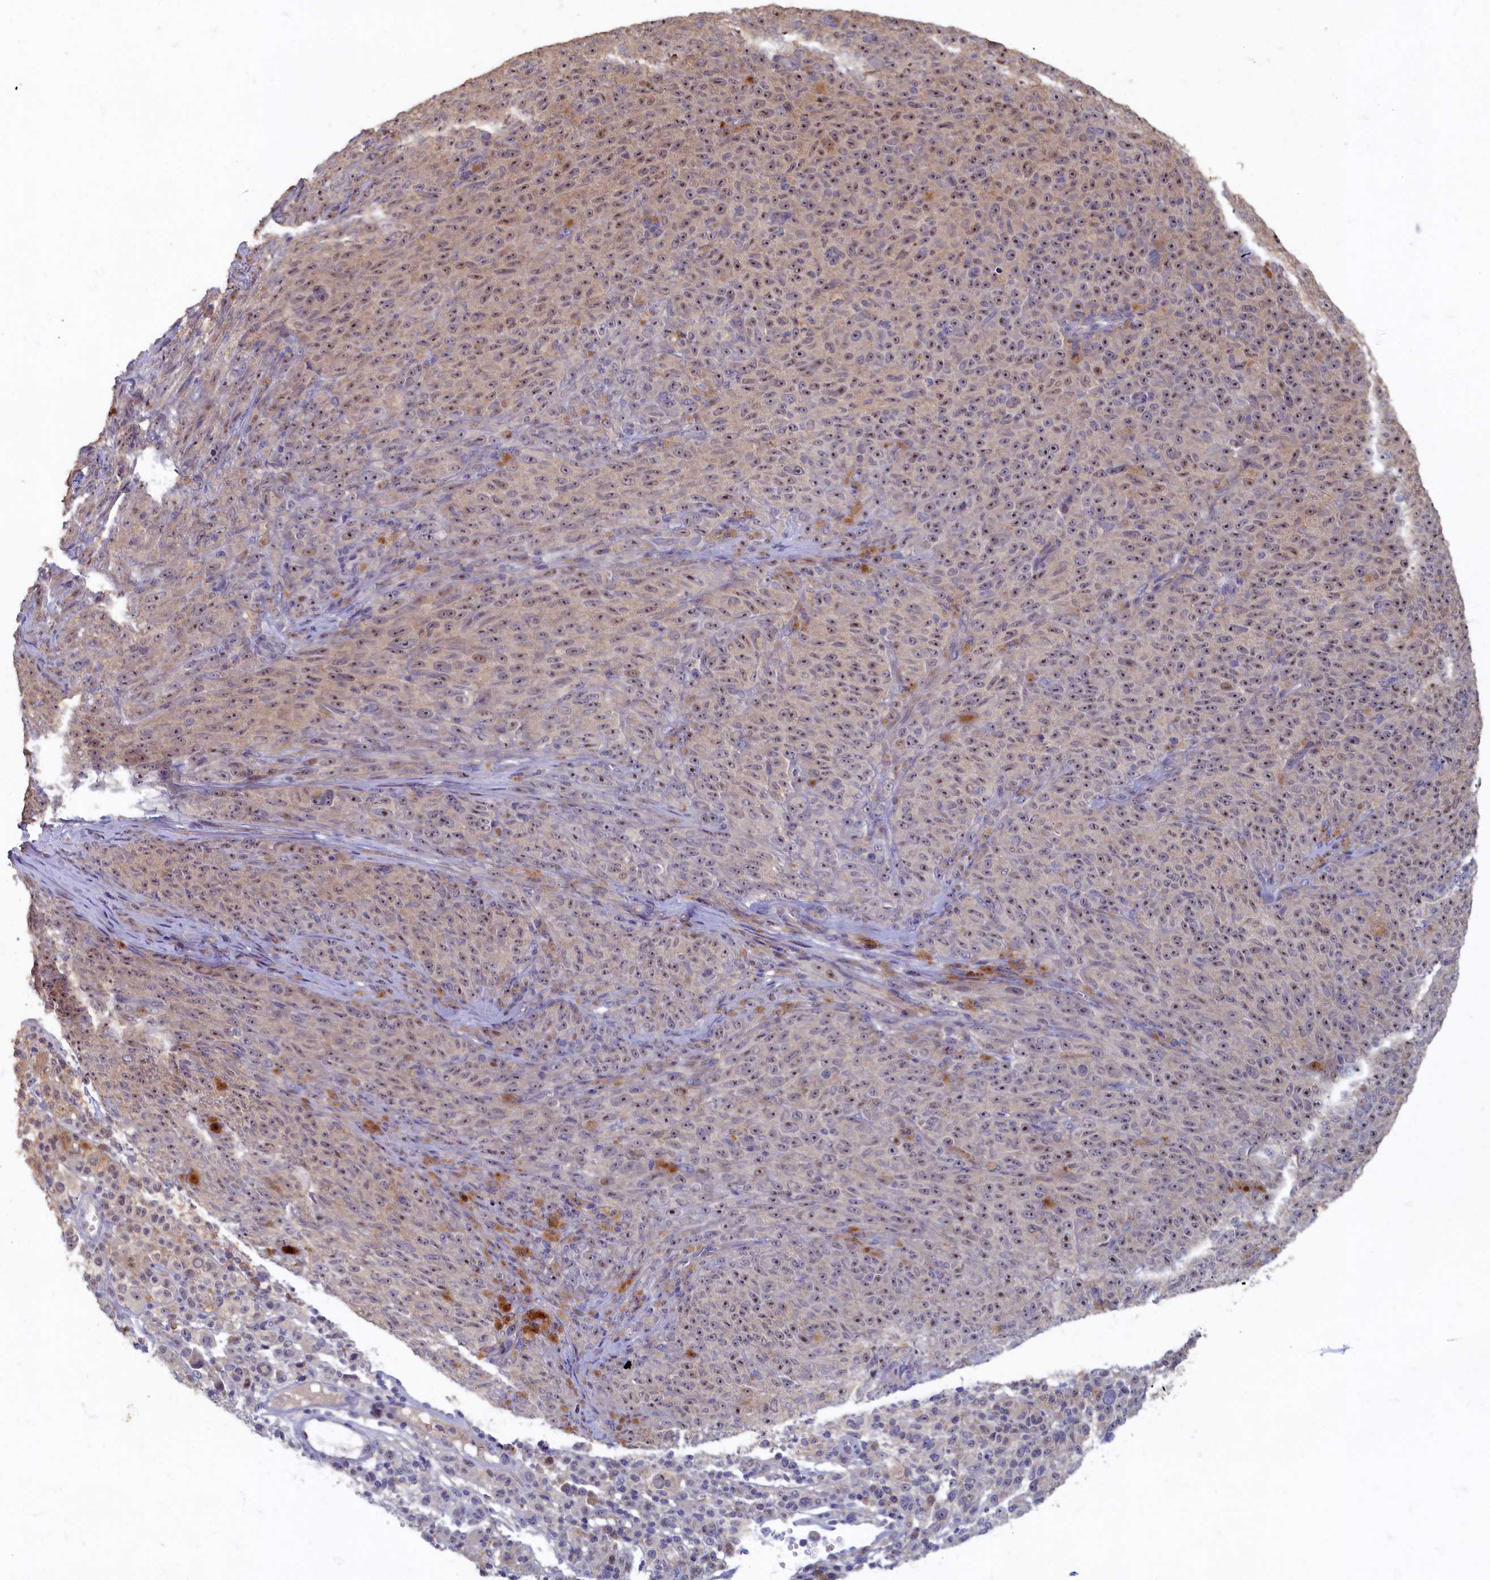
{"staining": {"intensity": "moderate", "quantity": ">75%", "location": "nuclear"}, "tissue": "melanoma", "cell_type": "Tumor cells", "image_type": "cancer", "snomed": [{"axis": "morphology", "description": "Malignant melanoma, NOS"}, {"axis": "topography", "description": "Skin"}], "caption": "Immunohistochemical staining of malignant melanoma shows medium levels of moderate nuclear protein positivity in approximately >75% of tumor cells.", "gene": "HUNK", "patient": {"sex": "female", "age": 82}}